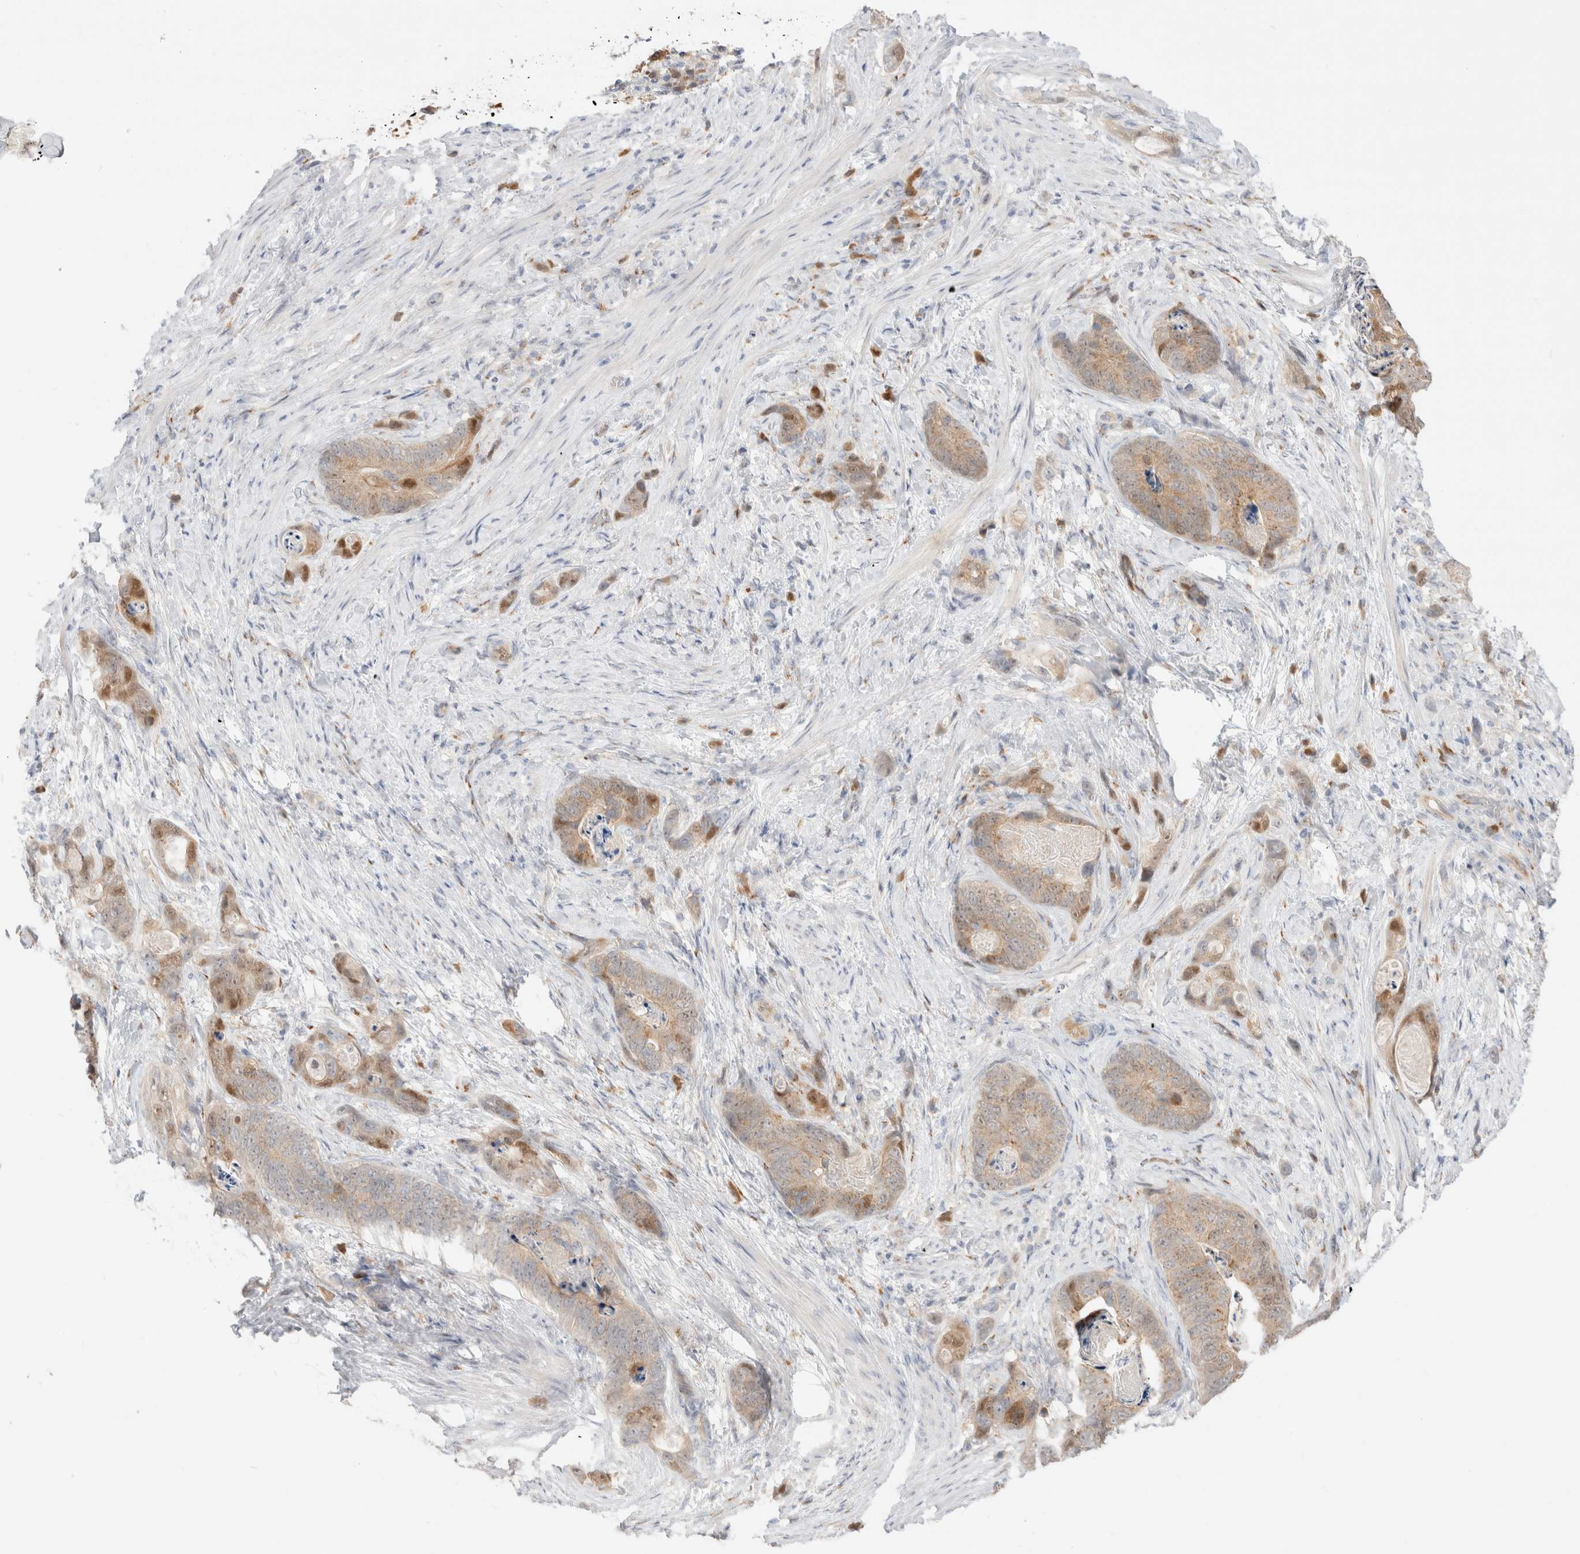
{"staining": {"intensity": "moderate", "quantity": "25%-75%", "location": "cytoplasmic/membranous"}, "tissue": "stomach cancer", "cell_type": "Tumor cells", "image_type": "cancer", "snomed": [{"axis": "morphology", "description": "Normal tissue, NOS"}, {"axis": "morphology", "description": "Adenocarcinoma, NOS"}, {"axis": "topography", "description": "Stomach"}], "caption": "IHC (DAB) staining of human stomach cancer shows moderate cytoplasmic/membranous protein positivity in about 25%-75% of tumor cells.", "gene": "EFCAB13", "patient": {"sex": "female", "age": 89}}